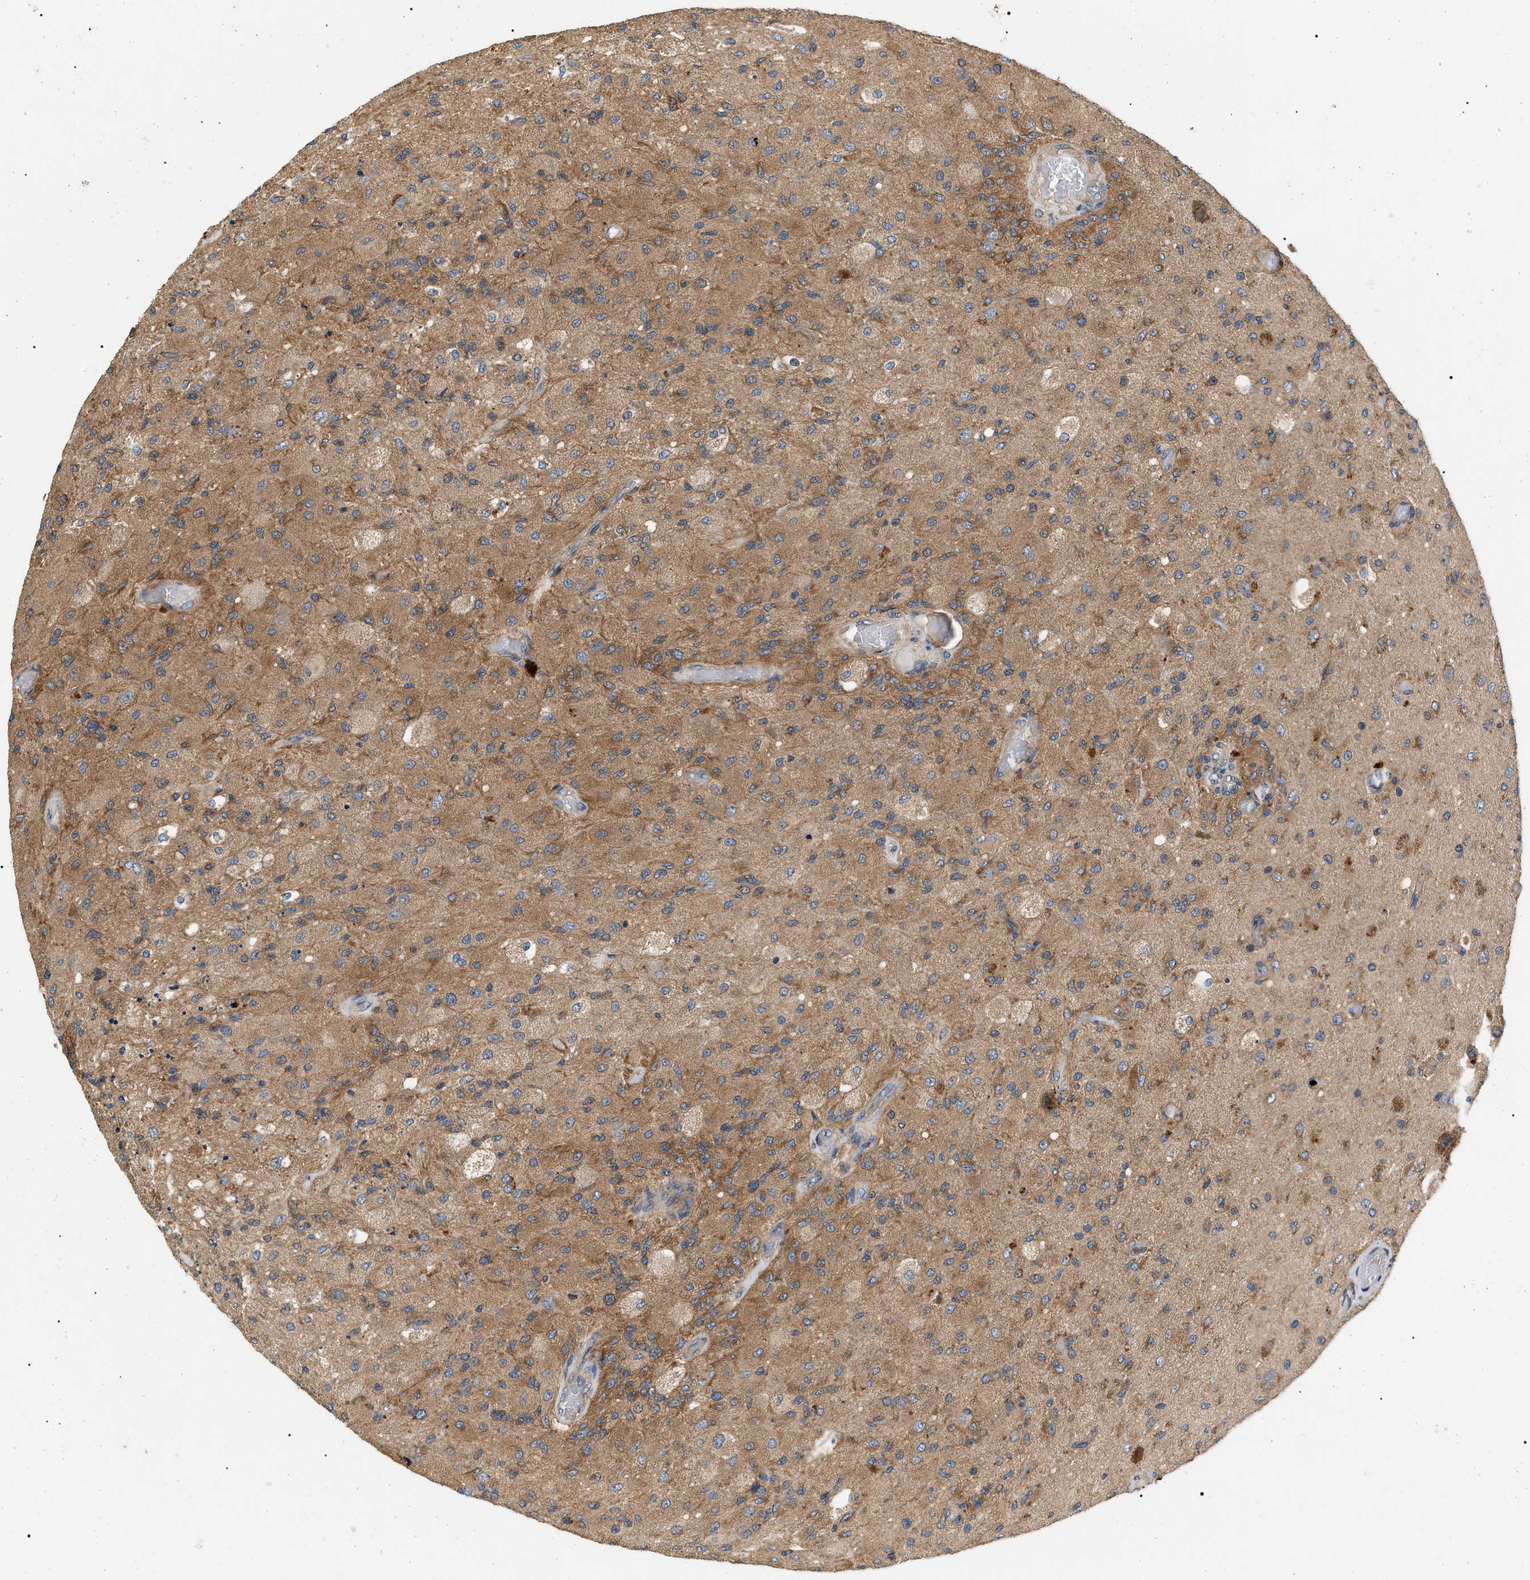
{"staining": {"intensity": "moderate", "quantity": ">75%", "location": "cytoplasmic/membranous"}, "tissue": "glioma", "cell_type": "Tumor cells", "image_type": "cancer", "snomed": [{"axis": "morphology", "description": "Normal tissue, NOS"}, {"axis": "morphology", "description": "Glioma, malignant, High grade"}, {"axis": "topography", "description": "Cerebral cortex"}], "caption": "Immunohistochemistry micrograph of glioma stained for a protein (brown), which exhibits medium levels of moderate cytoplasmic/membranous staining in approximately >75% of tumor cells.", "gene": "PPM1B", "patient": {"sex": "male", "age": 77}}